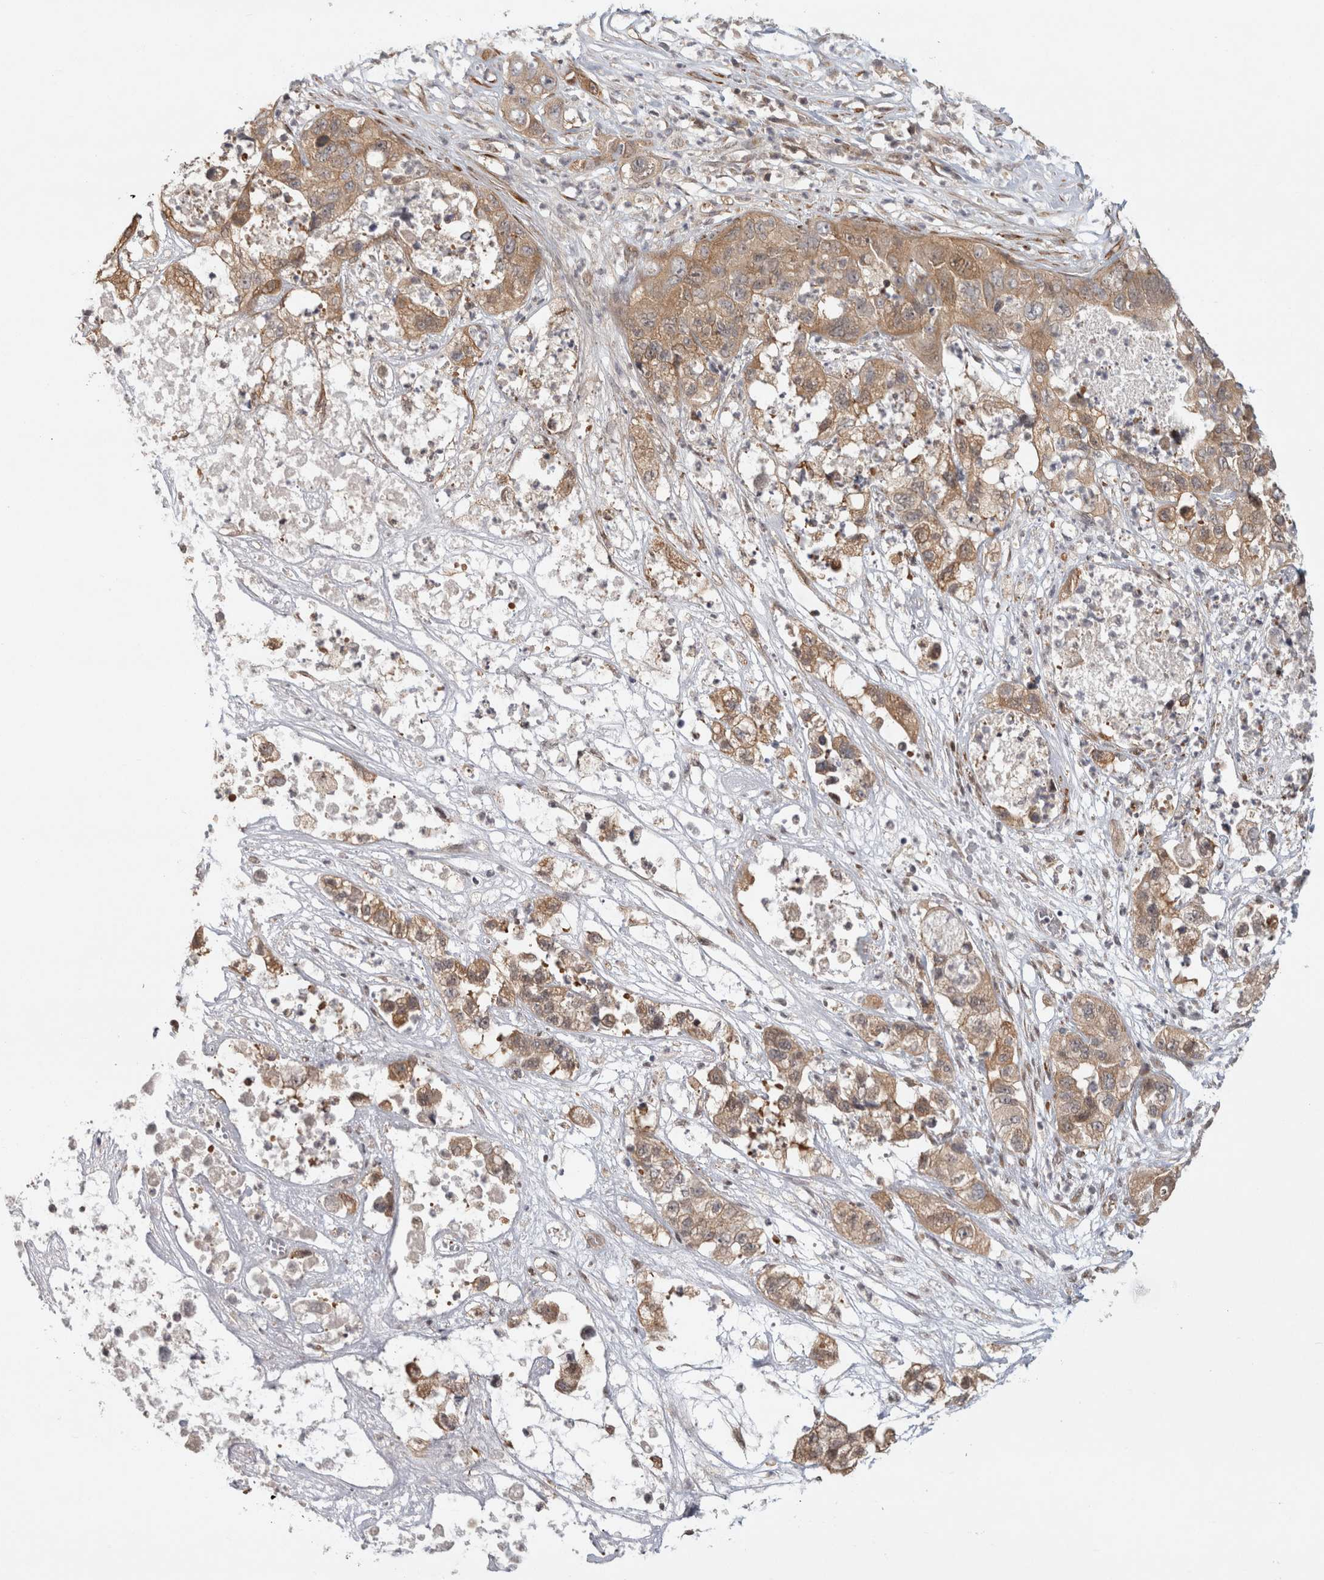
{"staining": {"intensity": "moderate", "quantity": ">75%", "location": "cytoplasmic/membranous"}, "tissue": "pancreatic cancer", "cell_type": "Tumor cells", "image_type": "cancer", "snomed": [{"axis": "morphology", "description": "Adenocarcinoma, NOS"}, {"axis": "topography", "description": "Pancreas"}], "caption": "Immunohistochemical staining of human adenocarcinoma (pancreatic) shows moderate cytoplasmic/membranous protein positivity in about >75% of tumor cells. The staining was performed using DAB (3,3'-diaminobenzidine) to visualize the protein expression in brown, while the nuclei were stained in blue with hematoxylin (Magnification: 20x).", "gene": "ZNF318", "patient": {"sex": "female", "age": 78}}